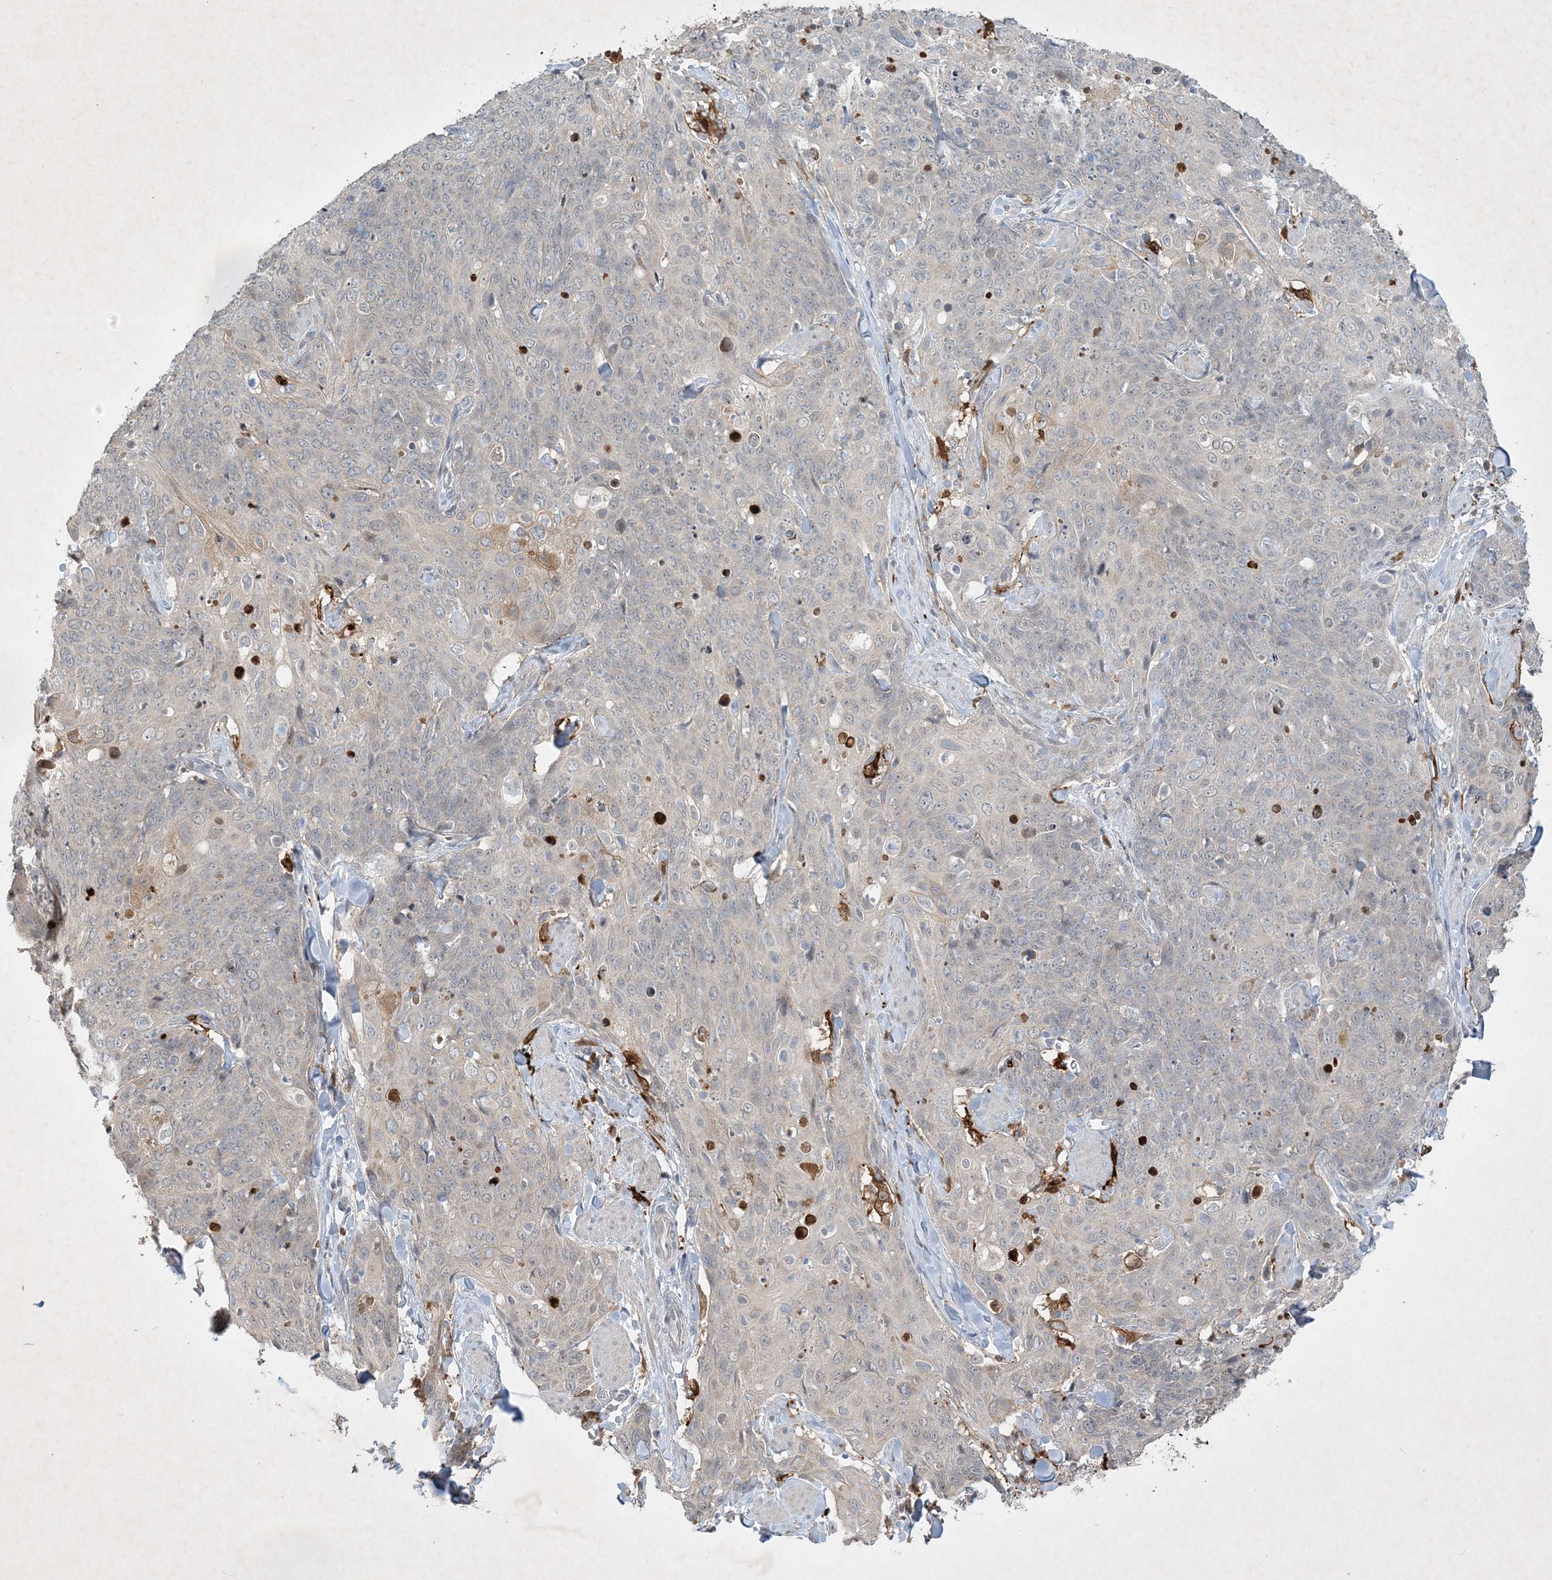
{"staining": {"intensity": "negative", "quantity": "none", "location": "none"}, "tissue": "skin cancer", "cell_type": "Tumor cells", "image_type": "cancer", "snomed": [{"axis": "morphology", "description": "Squamous cell carcinoma, NOS"}, {"axis": "topography", "description": "Skin"}, {"axis": "topography", "description": "Vulva"}], "caption": "An IHC image of skin cancer is shown. There is no staining in tumor cells of skin cancer.", "gene": "THG1L", "patient": {"sex": "female", "age": 85}}